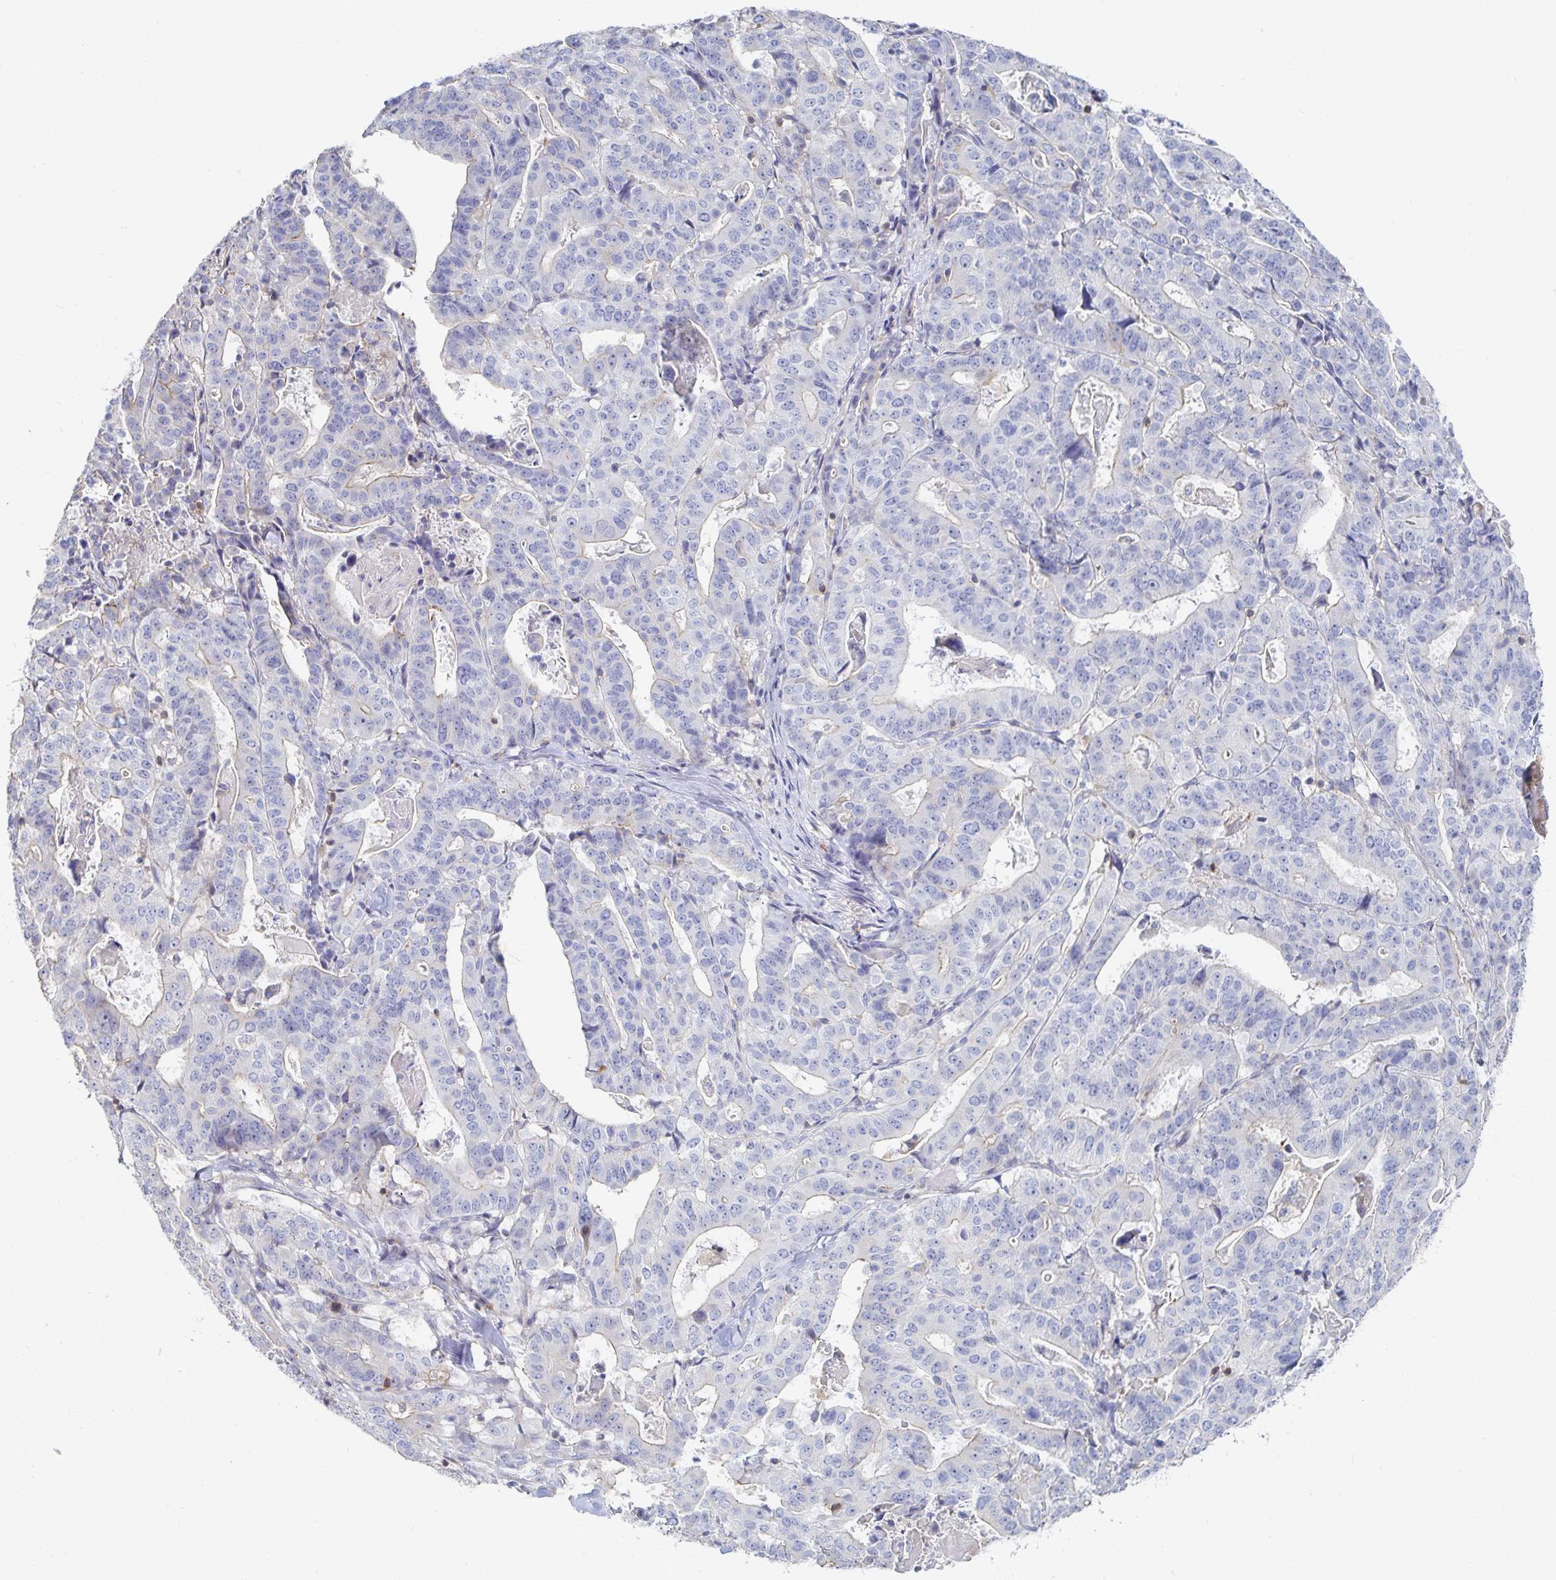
{"staining": {"intensity": "negative", "quantity": "none", "location": "none"}, "tissue": "stomach cancer", "cell_type": "Tumor cells", "image_type": "cancer", "snomed": [{"axis": "morphology", "description": "Adenocarcinoma, NOS"}, {"axis": "topography", "description": "Stomach"}], "caption": "Immunohistochemical staining of human stomach cancer (adenocarcinoma) reveals no significant expression in tumor cells.", "gene": "PIK3CD", "patient": {"sex": "male", "age": 48}}